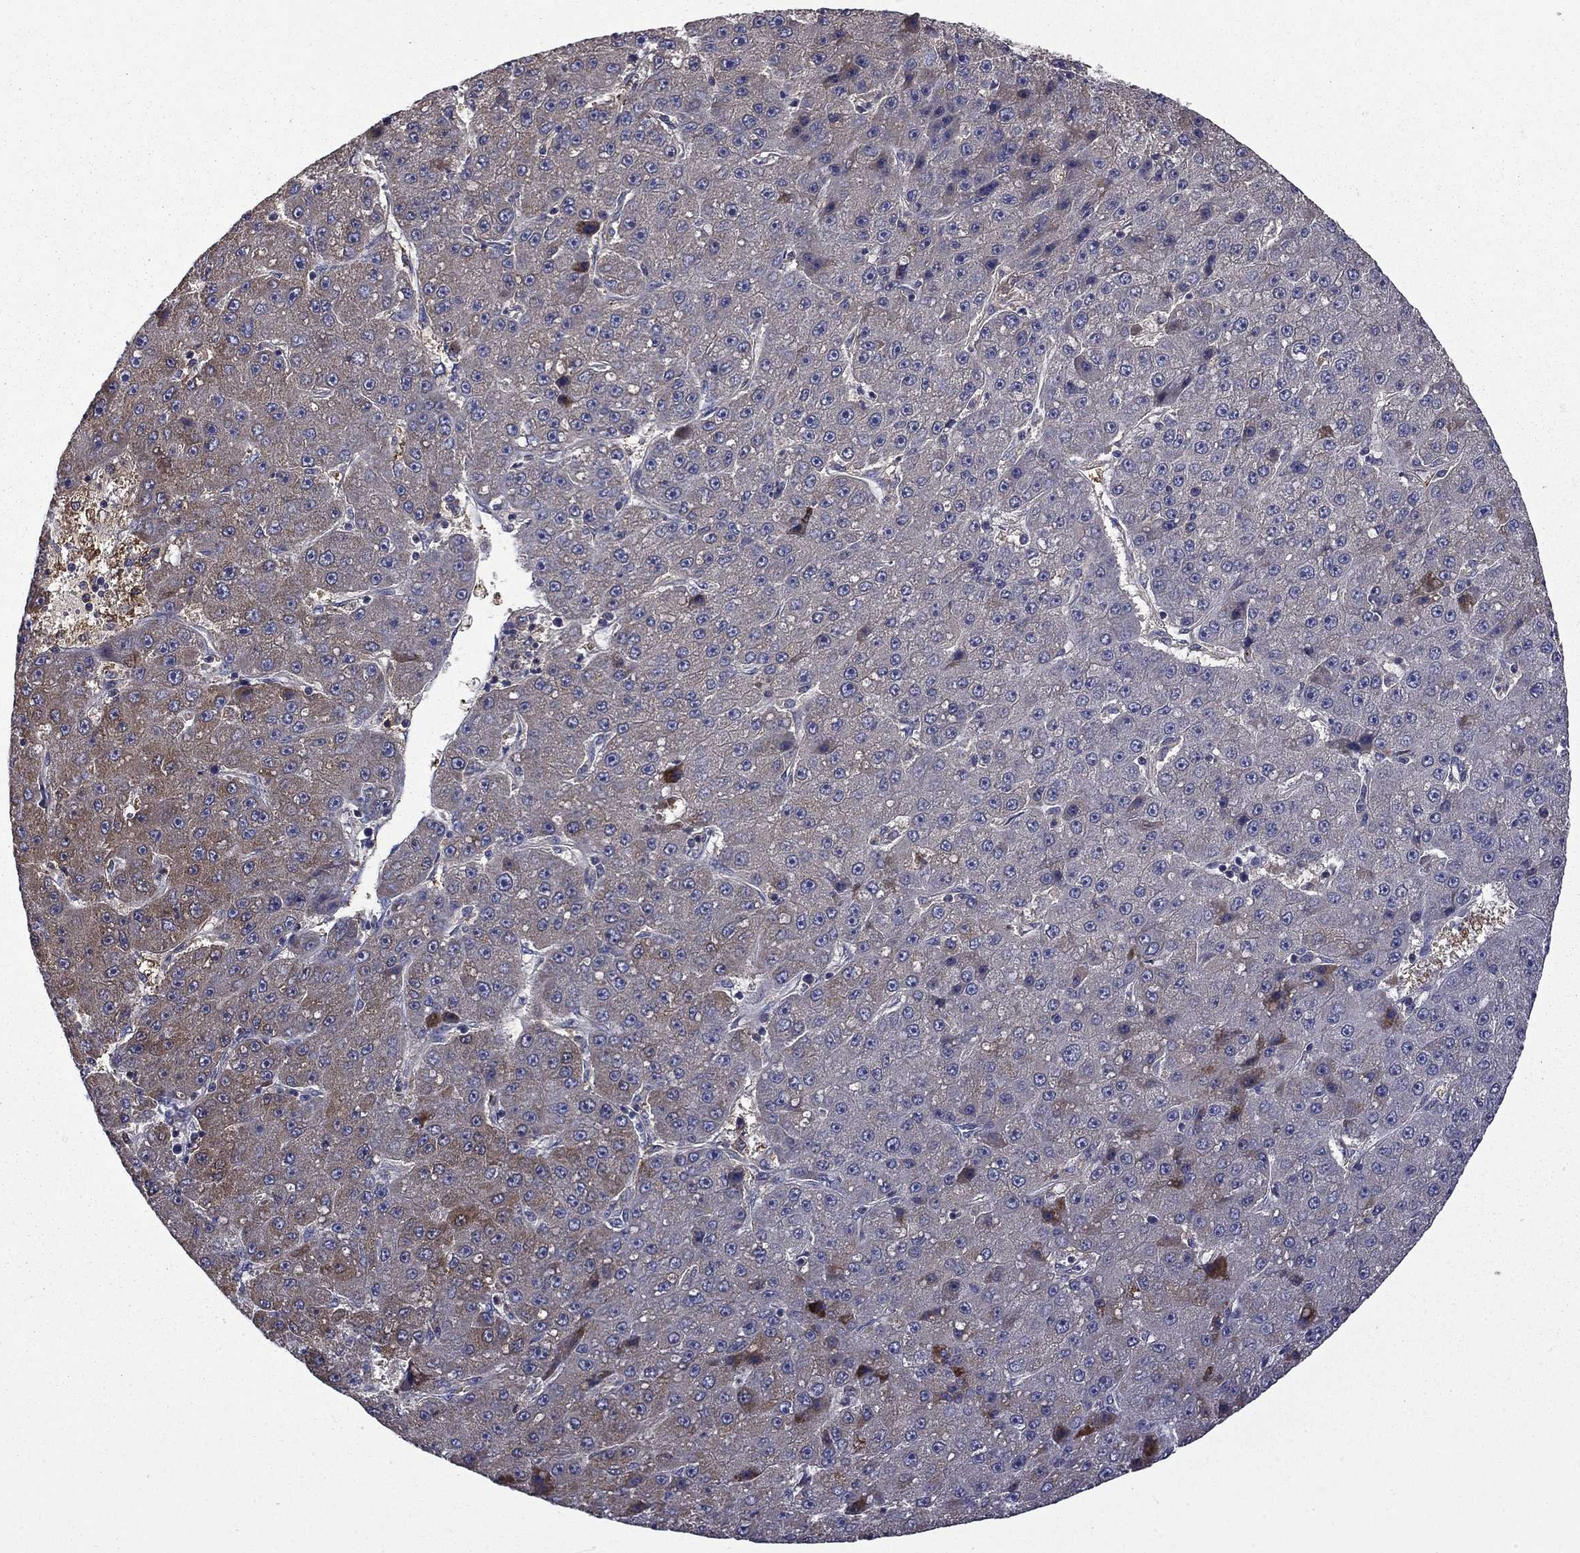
{"staining": {"intensity": "weak", "quantity": "<25%", "location": "cytoplasmic/membranous"}, "tissue": "liver cancer", "cell_type": "Tumor cells", "image_type": "cancer", "snomed": [{"axis": "morphology", "description": "Carcinoma, Hepatocellular, NOS"}, {"axis": "topography", "description": "Liver"}], "caption": "The histopathology image exhibits no significant positivity in tumor cells of liver cancer (hepatocellular carcinoma). (Stains: DAB immunohistochemistry (IHC) with hematoxylin counter stain, Microscopy: brightfield microscopy at high magnification).", "gene": "CEACAM7", "patient": {"sex": "male", "age": 67}}